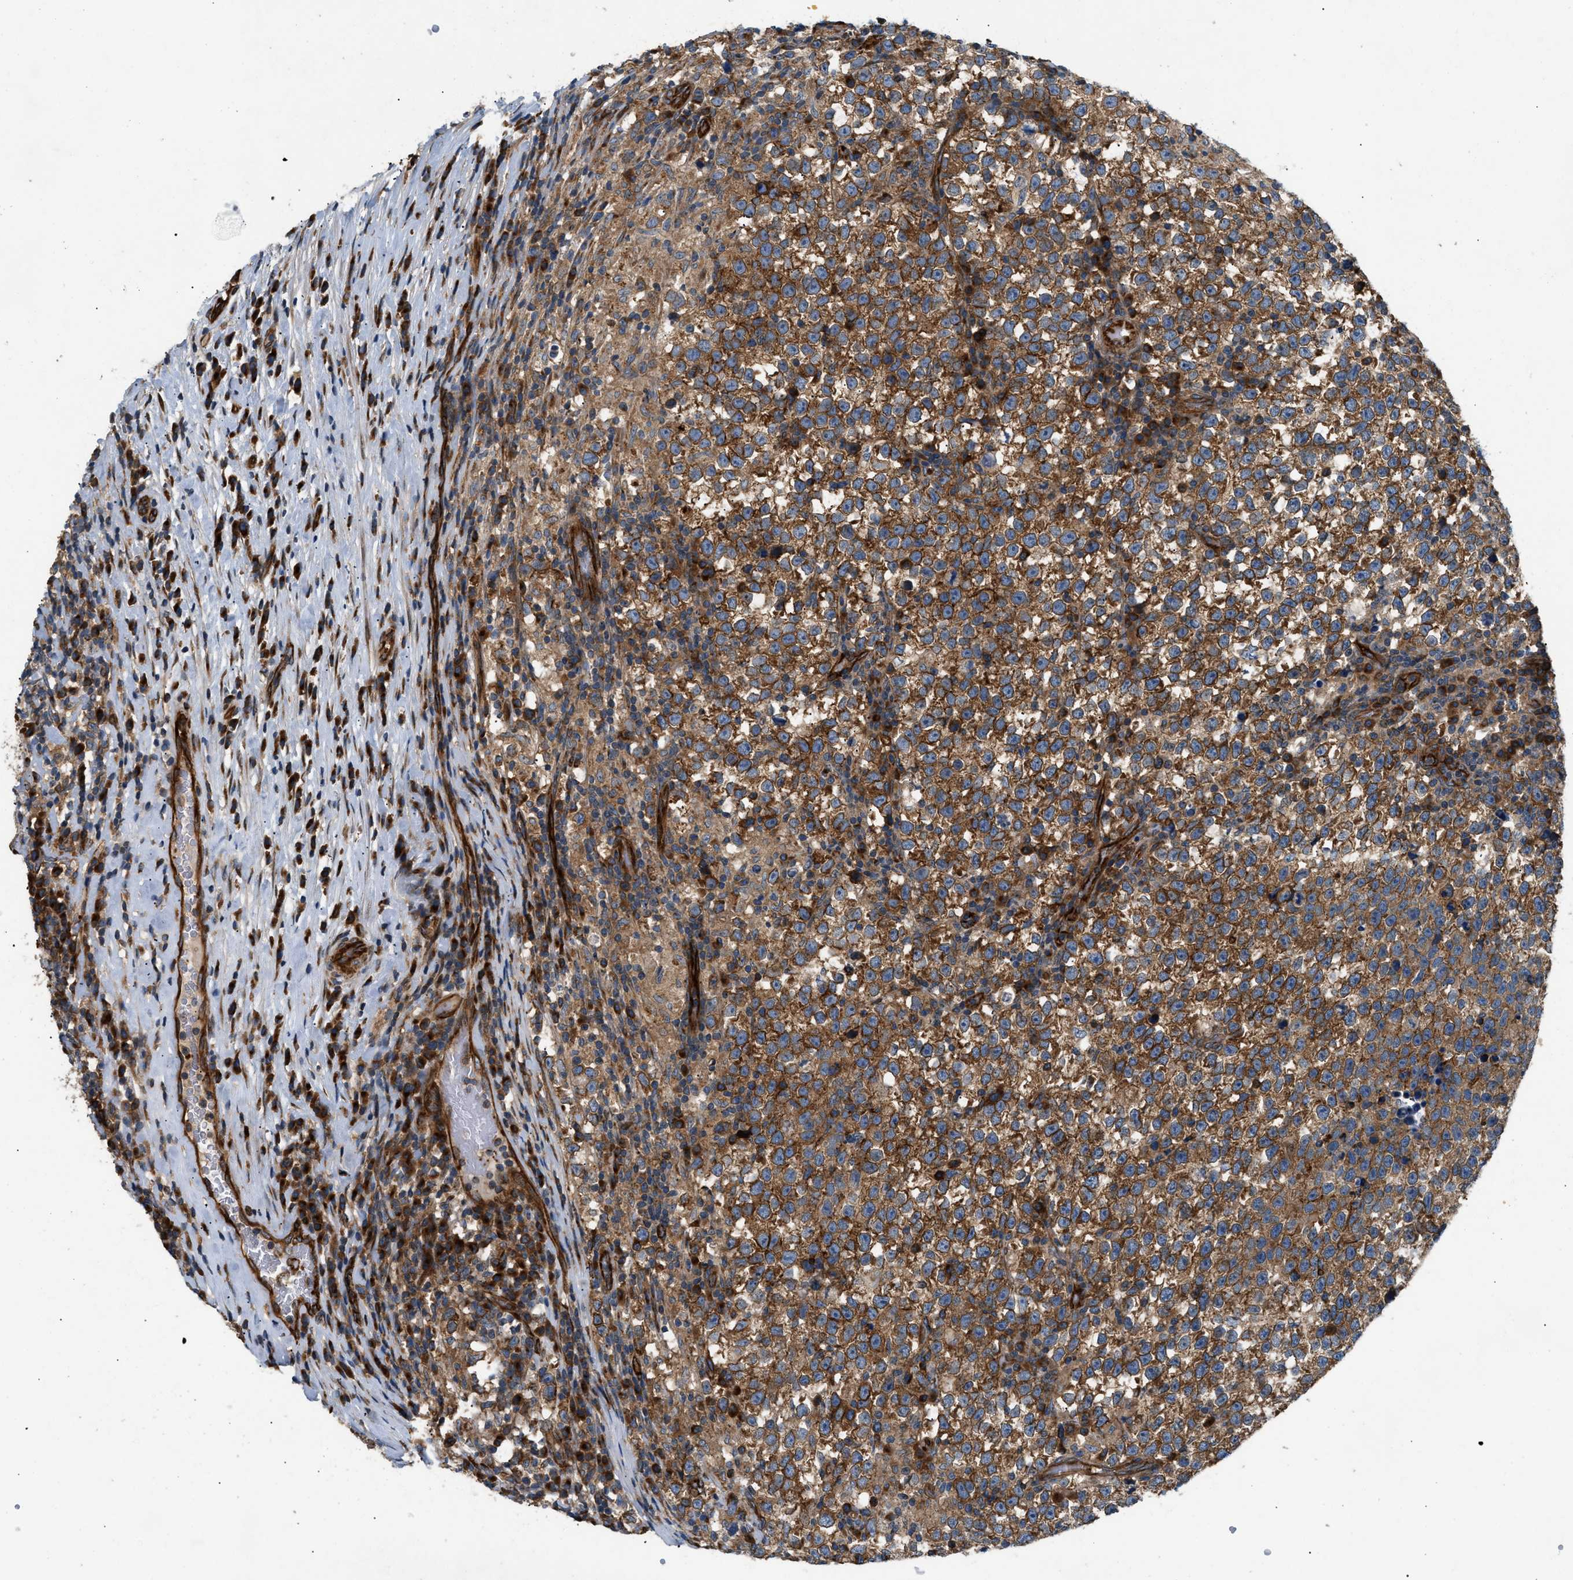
{"staining": {"intensity": "strong", "quantity": ">75%", "location": "cytoplasmic/membranous"}, "tissue": "testis cancer", "cell_type": "Tumor cells", "image_type": "cancer", "snomed": [{"axis": "morphology", "description": "Normal tissue, NOS"}, {"axis": "morphology", "description": "Seminoma, NOS"}, {"axis": "topography", "description": "Testis"}], "caption": "Approximately >75% of tumor cells in human testis seminoma show strong cytoplasmic/membranous protein expression as visualized by brown immunohistochemical staining.", "gene": "LYSMD3", "patient": {"sex": "male", "age": 43}}